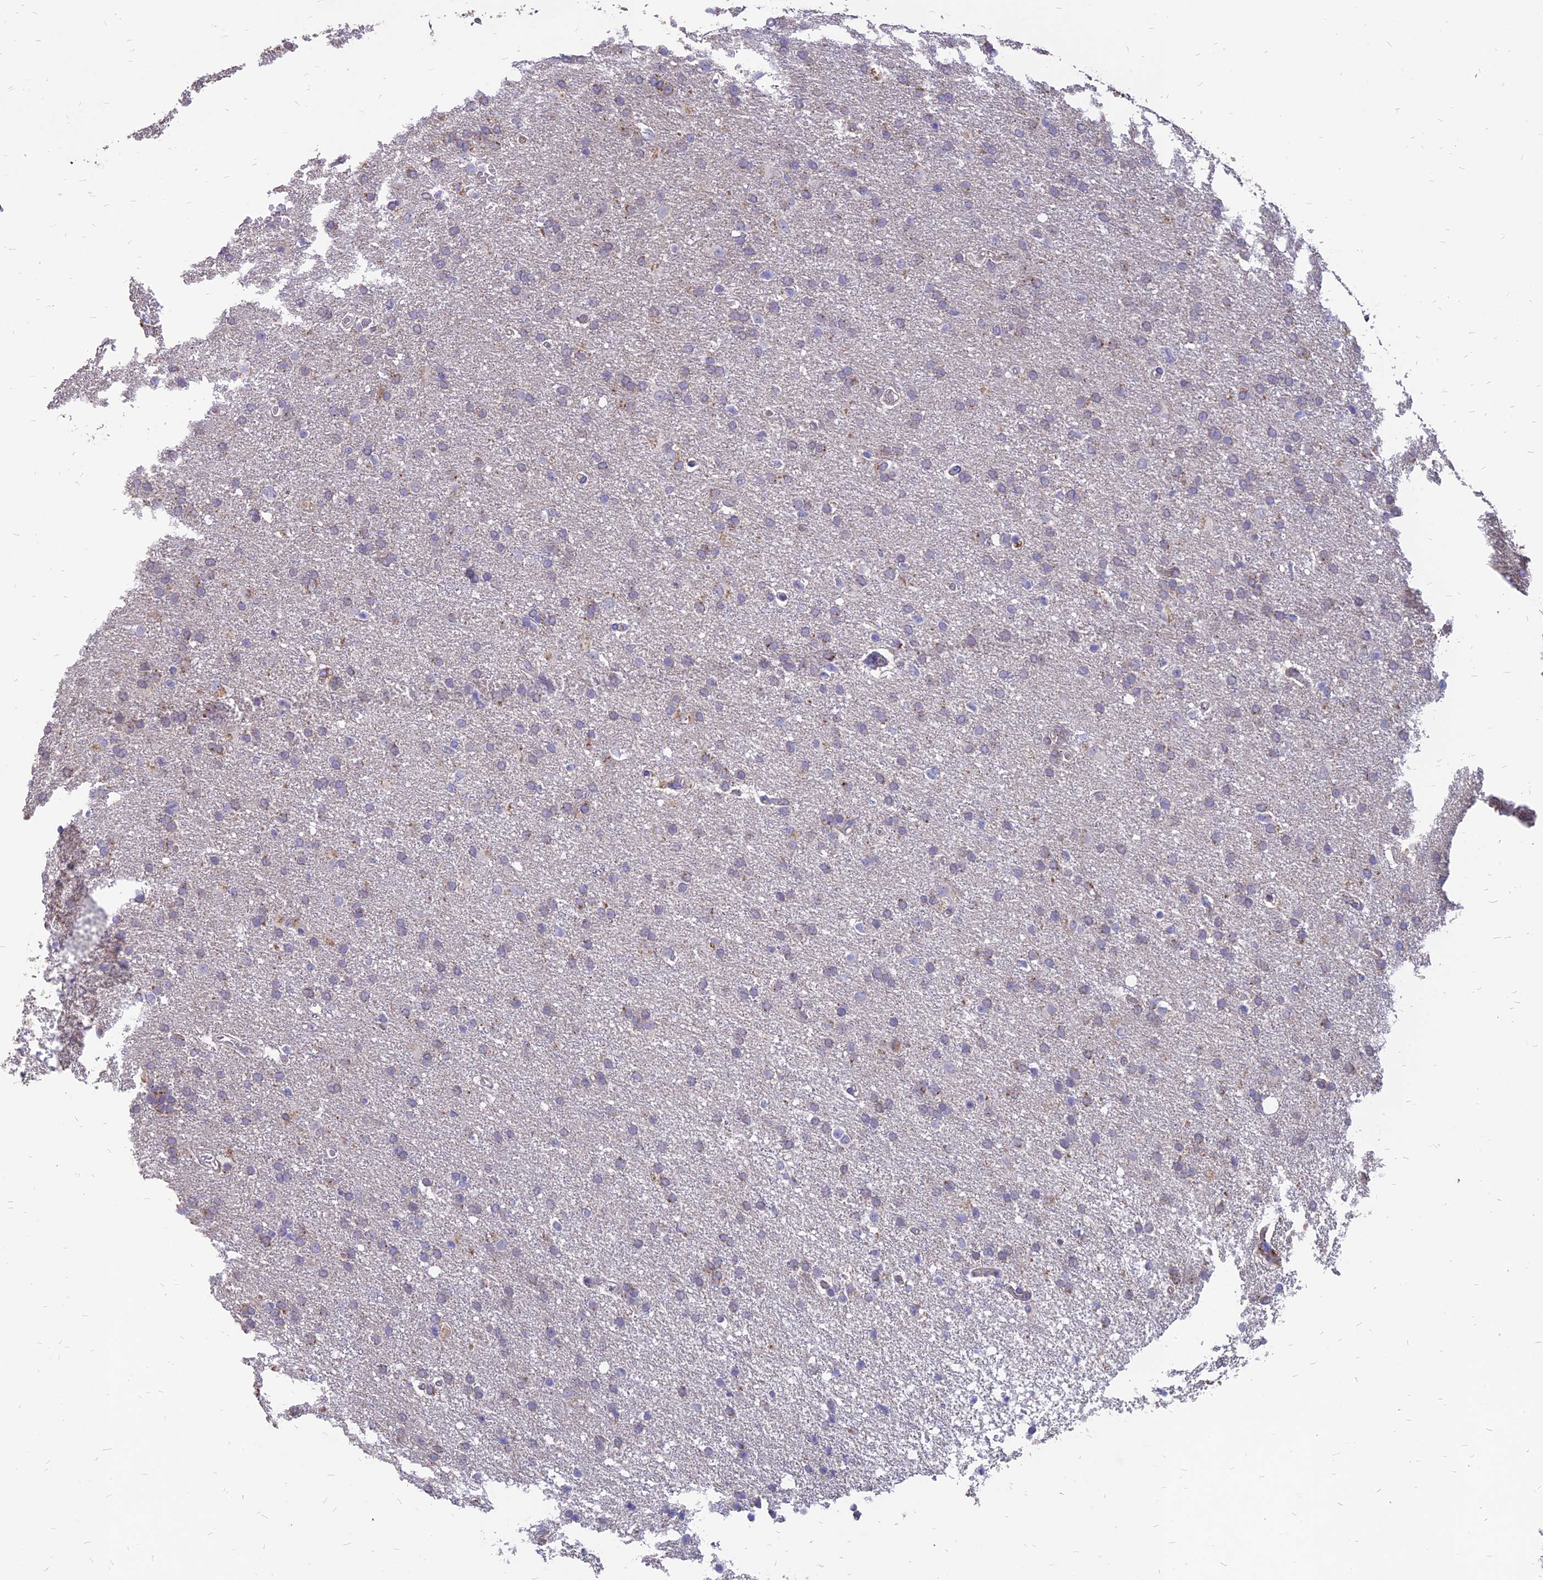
{"staining": {"intensity": "weak", "quantity": "25%-75%", "location": "cytoplasmic/membranous"}, "tissue": "glioma", "cell_type": "Tumor cells", "image_type": "cancer", "snomed": [{"axis": "morphology", "description": "Glioma, malignant, High grade"}, {"axis": "topography", "description": "Brain"}], "caption": "DAB immunohistochemical staining of glioma reveals weak cytoplasmic/membranous protein positivity in about 25%-75% of tumor cells. (Brightfield microscopy of DAB IHC at high magnification).", "gene": "ST3GAL6", "patient": {"sex": "male", "age": 72}}